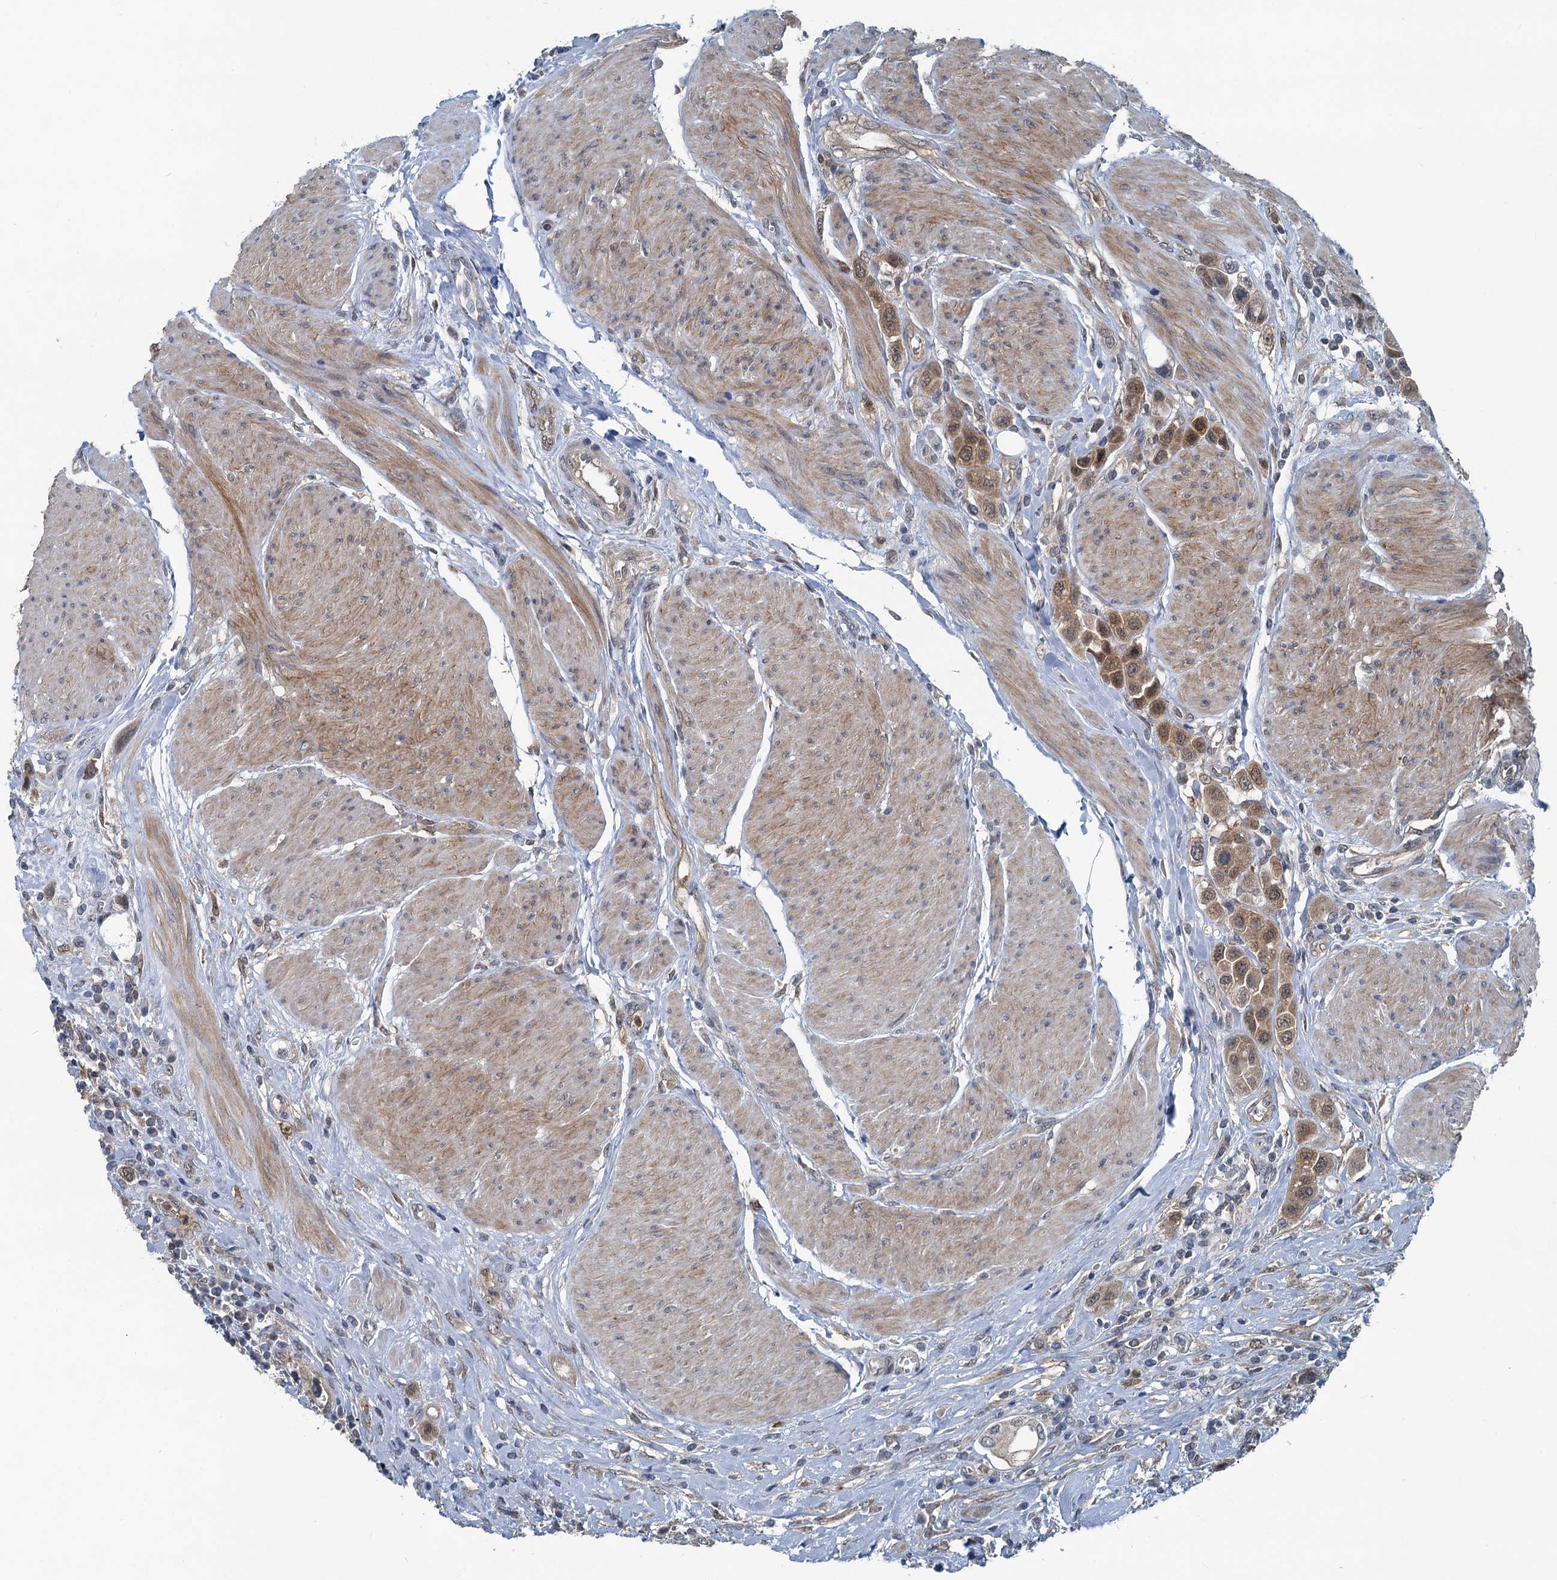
{"staining": {"intensity": "moderate", "quantity": ">75%", "location": "cytoplasmic/membranous,nuclear"}, "tissue": "urothelial cancer", "cell_type": "Tumor cells", "image_type": "cancer", "snomed": [{"axis": "morphology", "description": "Urothelial carcinoma, High grade"}, {"axis": "topography", "description": "Urinary bladder"}], "caption": "There is medium levels of moderate cytoplasmic/membranous and nuclear staining in tumor cells of urothelial cancer, as demonstrated by immunohistochemical staining (brown color).", "gene": "GCLM", "patient": {"sex": "male", "age": 50}}